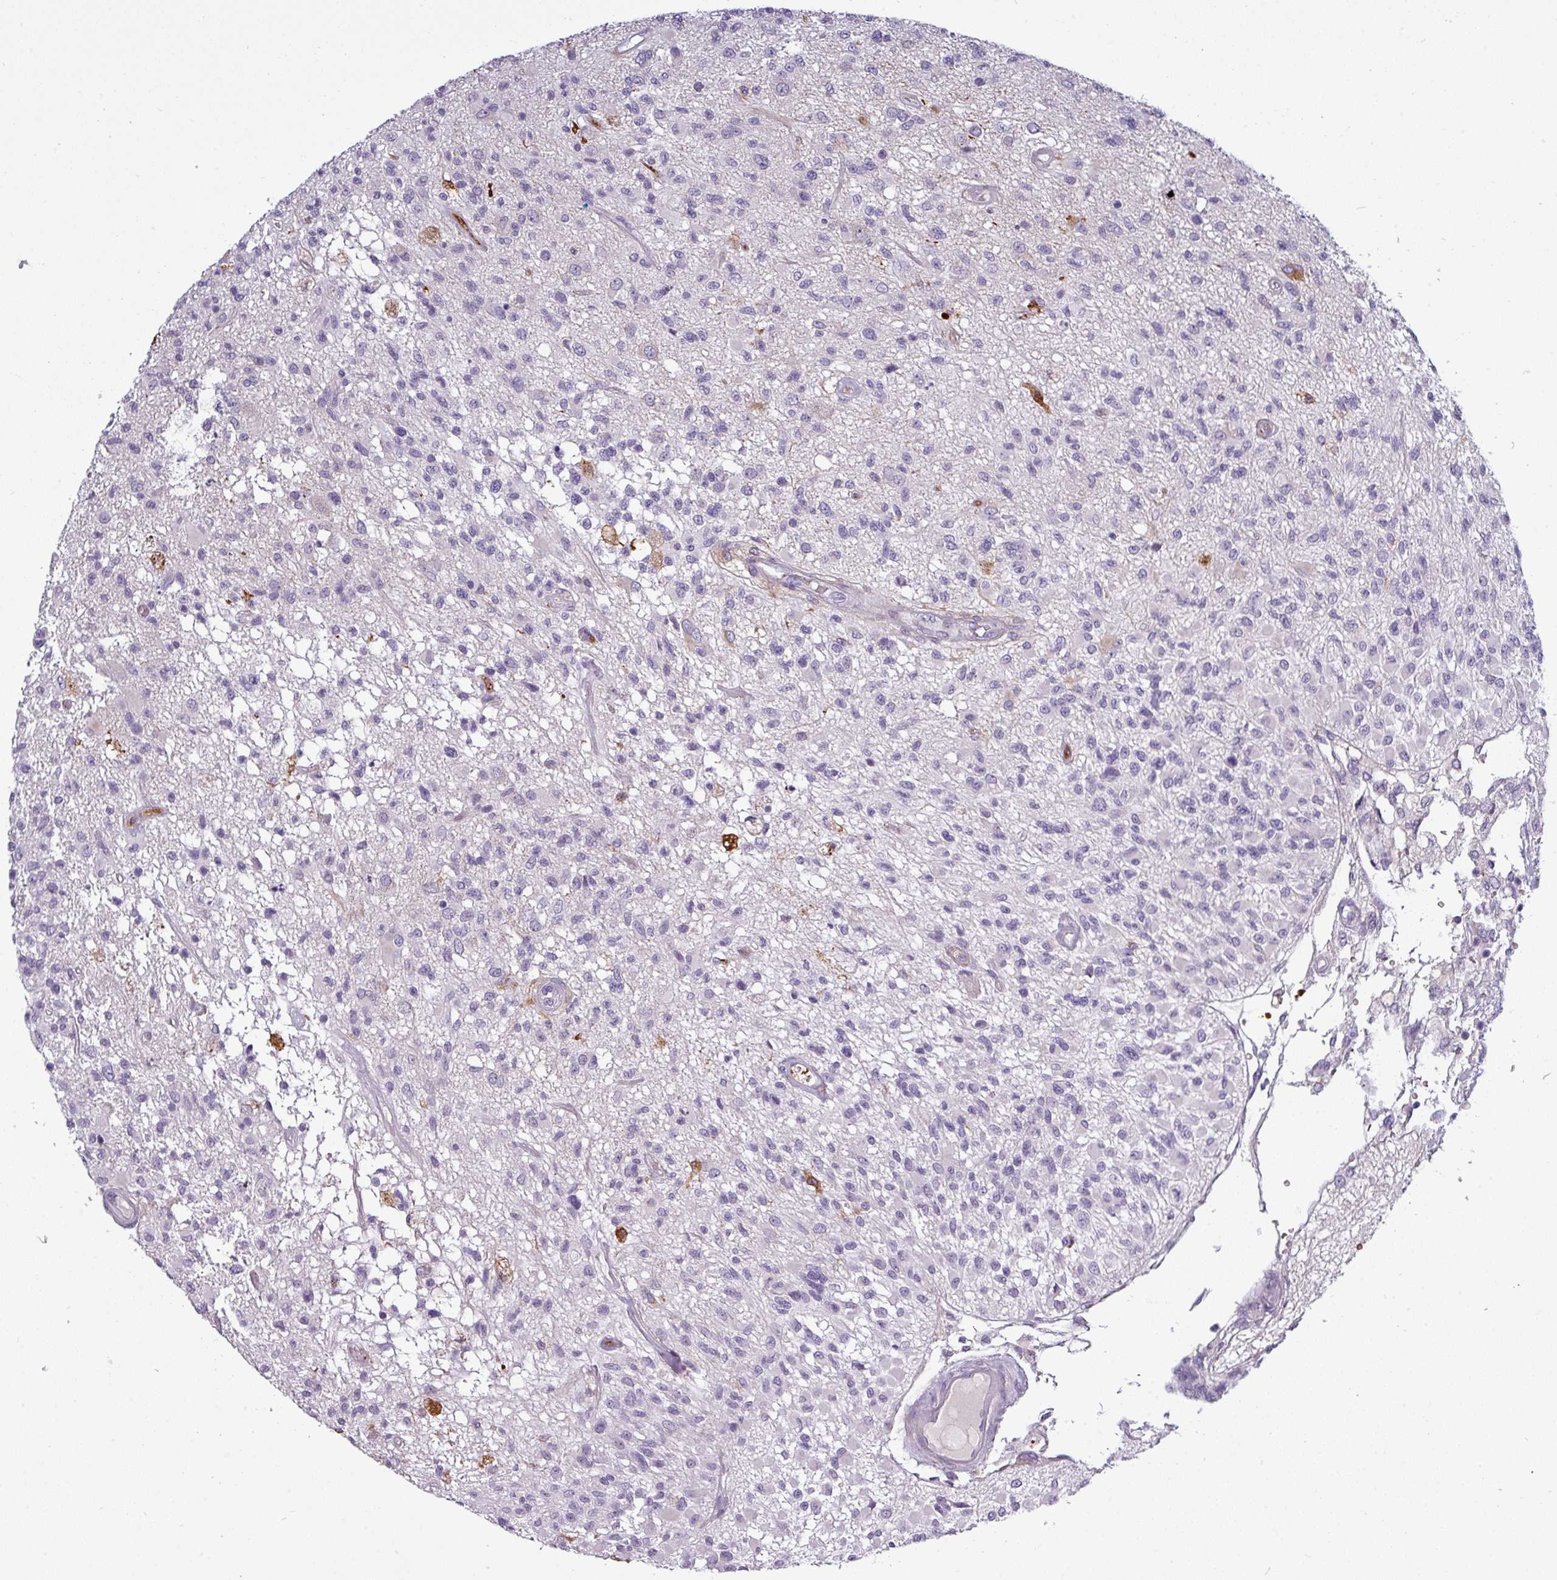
{"staining": {"intensity": "negative", "quantity": "none", "location": "none"}, "tissue": "glioma", "cell_type": "Tumor cells", "image_type": "cancer", "snomed": [{"axis": "morphology", "description": "Glioma, malignant, High grade"}, {"axis": "morphology", "description": "Glioblastoma, NOS"}, {"axis": "topography", "description": "Brain"}], "caption": "Tumor cells are negative for brown protein staining in glioma.", "gene": "SLC26A9", "patient": {"sex": "male", "age": 60}}